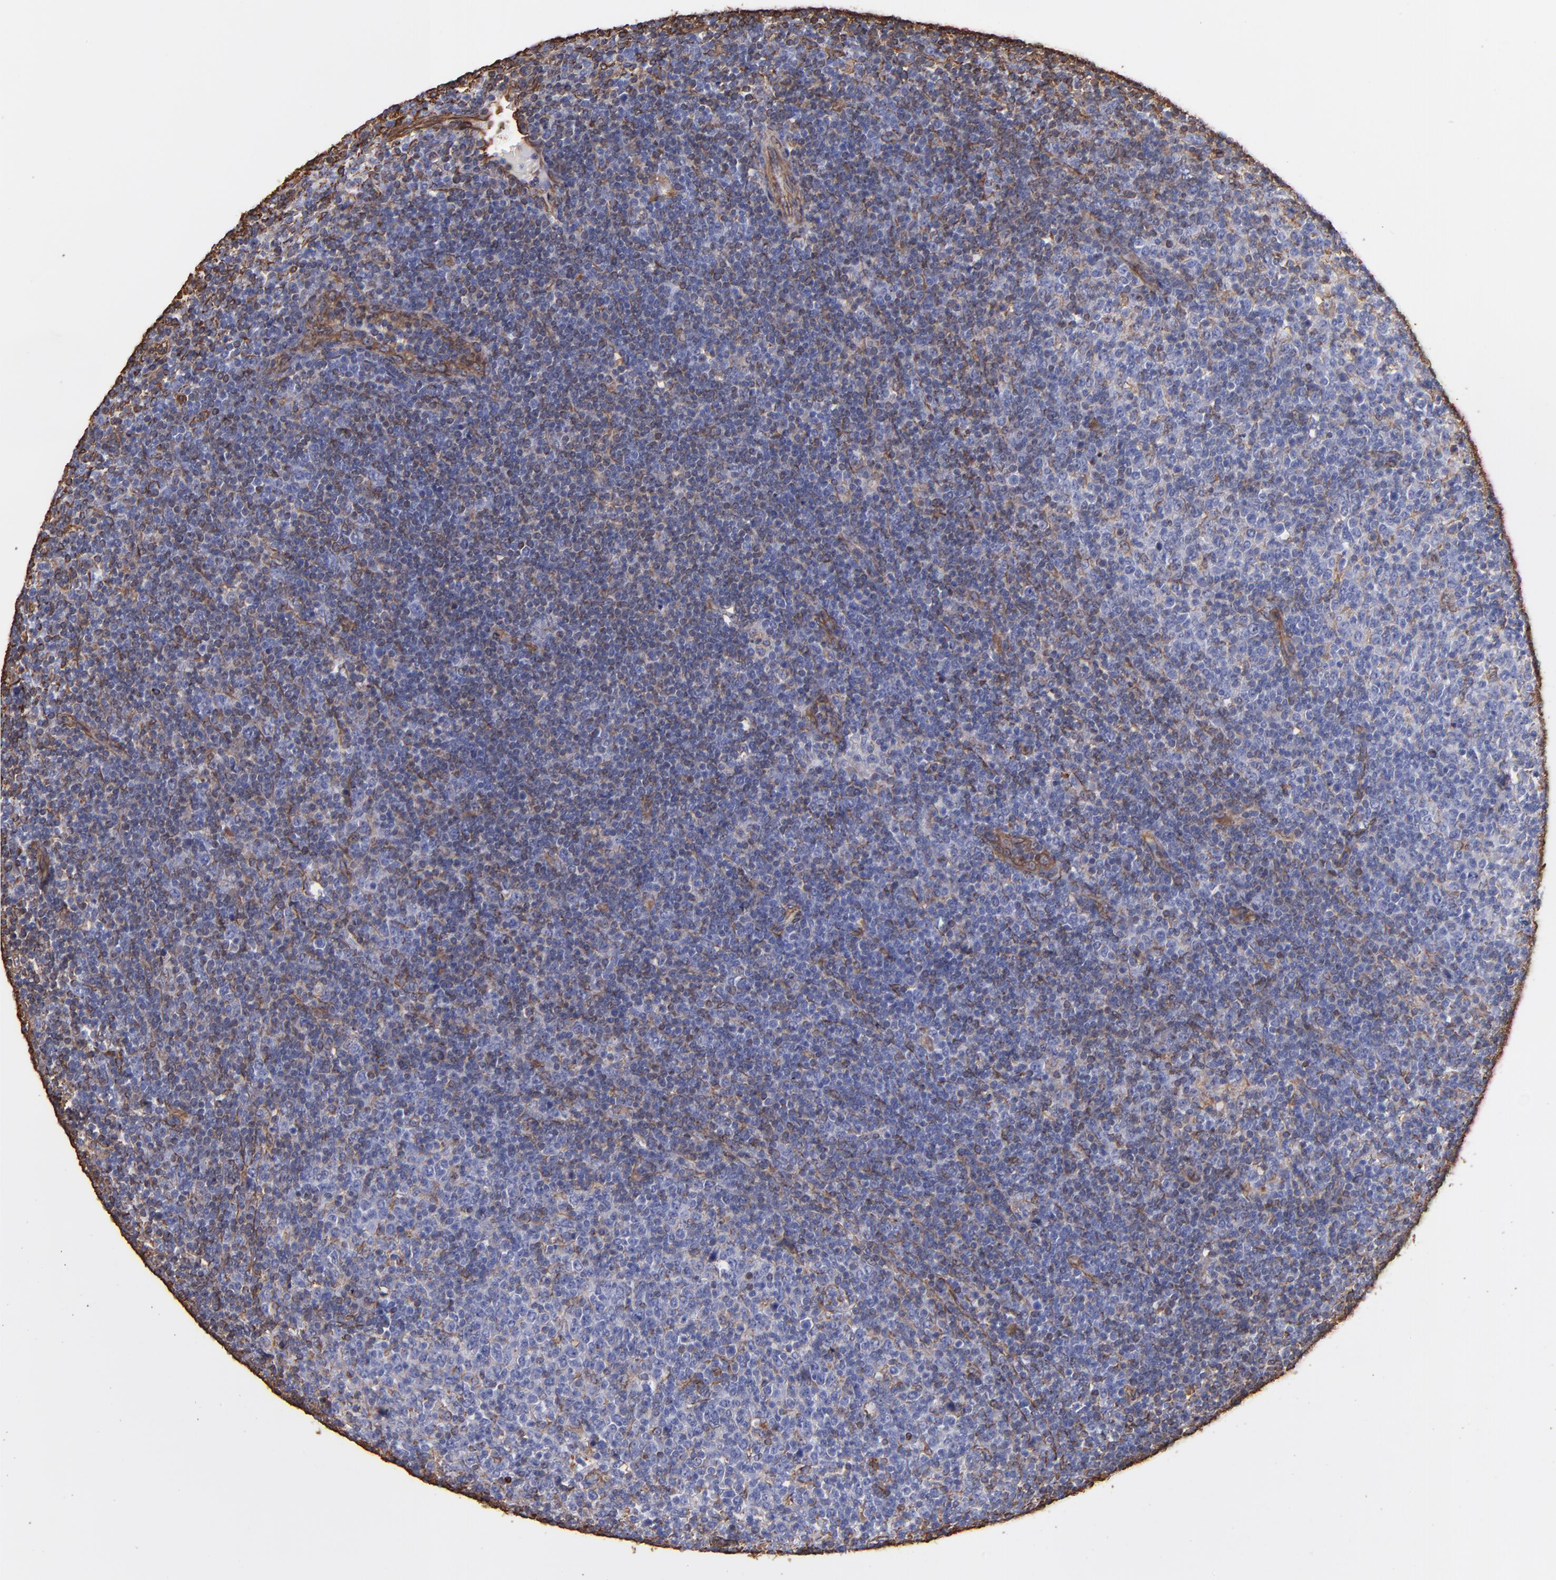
{"staining": {"intensity": "moderate", "quantity": "25%-75%", "location": "cytoplasmic/membranous"}, "tissue": "lymphoma", "cell_type": "Tumor cells", "image_type": "cancer", "snomed": [{"axis": "morphology", "description": "Malignant lymphoma, non-Hodgkin's type, Low grade"}, {"axis": "topography", "description": "Lymph node"}], "caption": "Immunohistochemical staining of low-grade malignant lymphoma, non-Hodgkin's type reveals medium levels of moderate cytoplasmic/membranous positivity in about 25%-75% of tumor cells. The staining was performed using DAB, with brown indicating positive protein expression. Nuclei are stained blue with hematoxylin.", "gene": "VIM", "patient": {"sex": "male", "age": 70}}